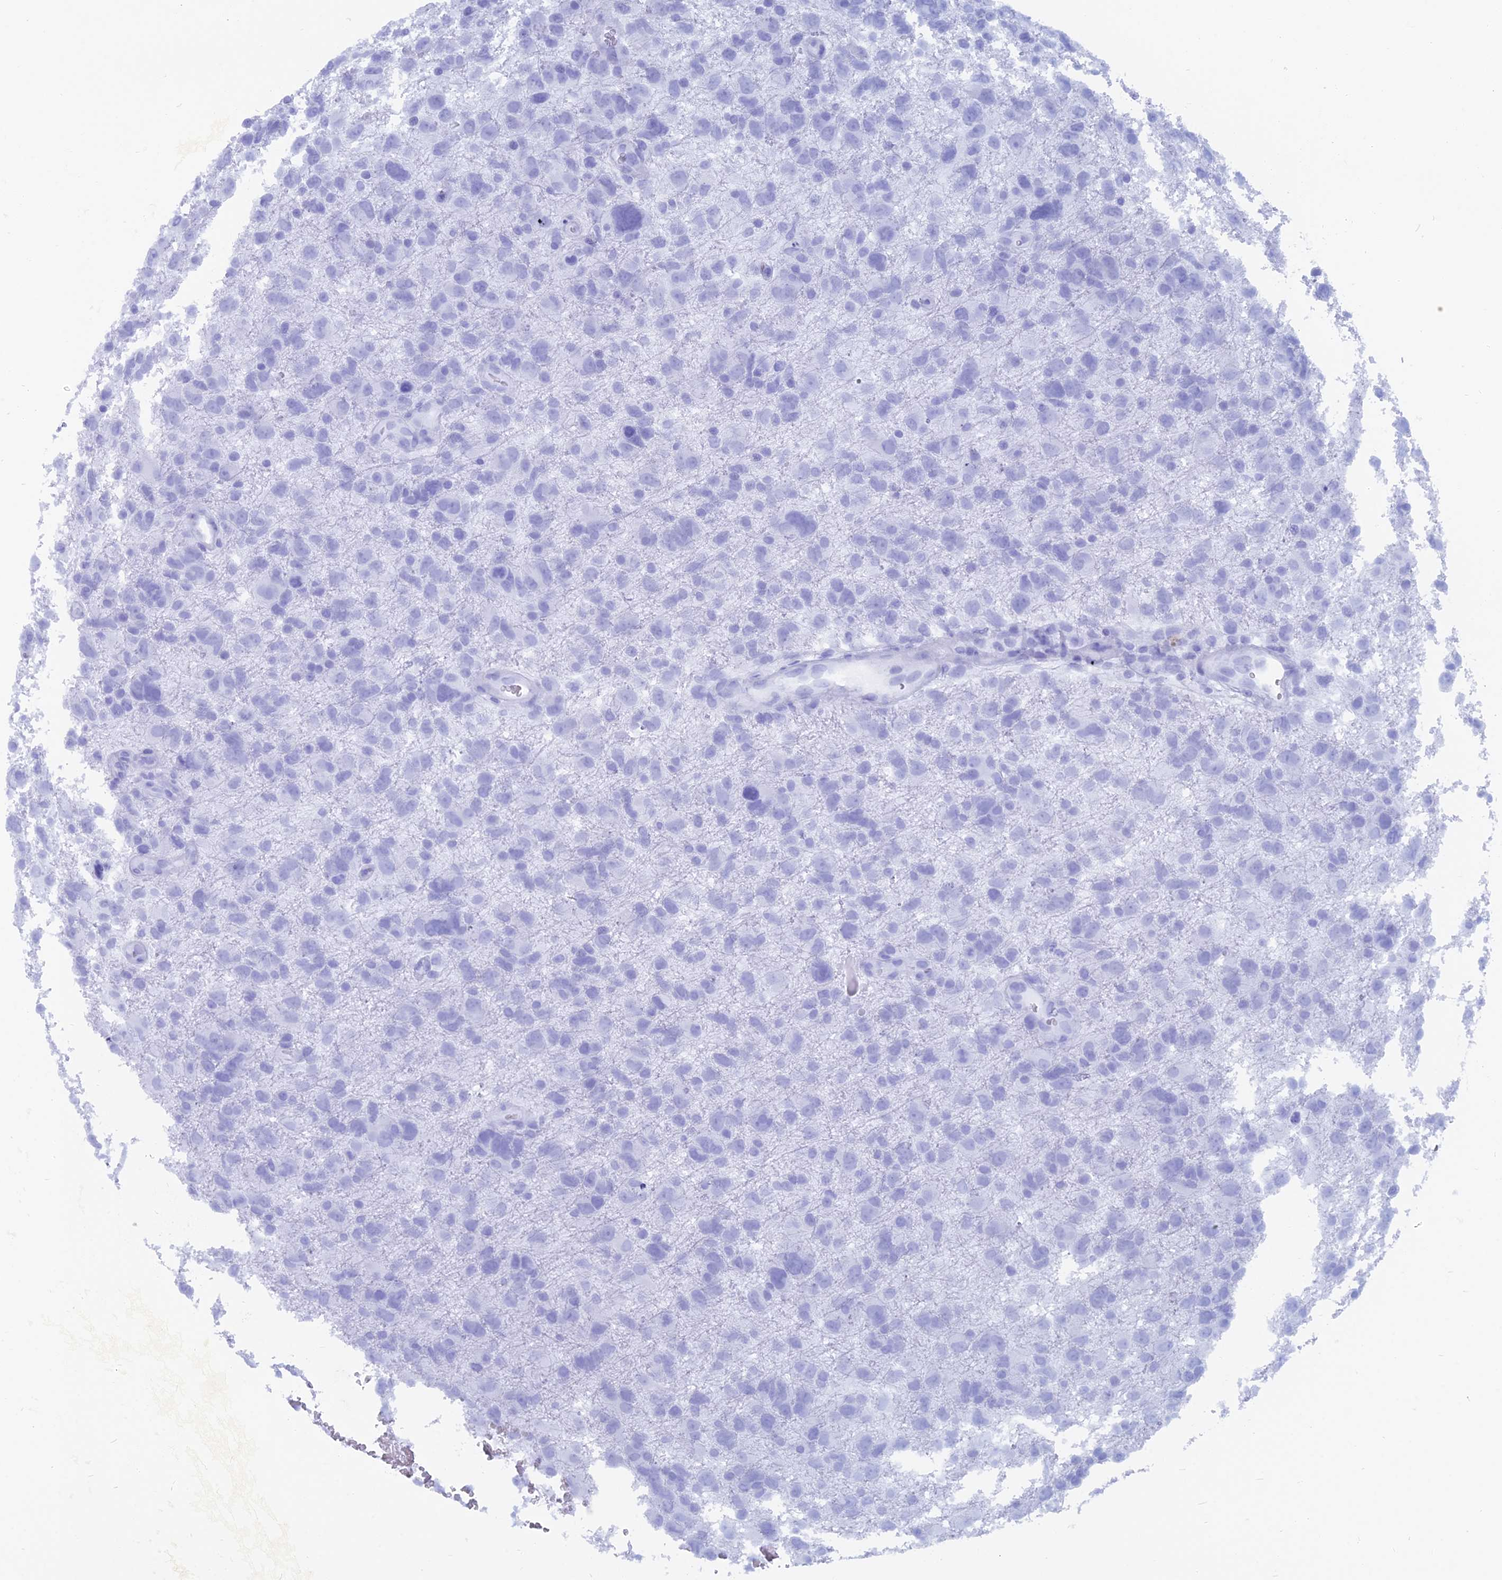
{"staining": {"intensity": "negative", "quantity": "none", "location": "none"}, "tissue": "glioma", "cell_type": "Tumor cells", "image_type": "cancer", "snomed": [{"axis": "morphology", "description": "Glioma, malignant, High grade"}, {"axis": "topography", "description": "Brain"}], "caption": "Malignant glioma (high-grade) was stained to show a protein in brown. There is no significant expression in tumor cells.", "gene": "CAPS", "patient": {"sex": "male", "age": 61}}